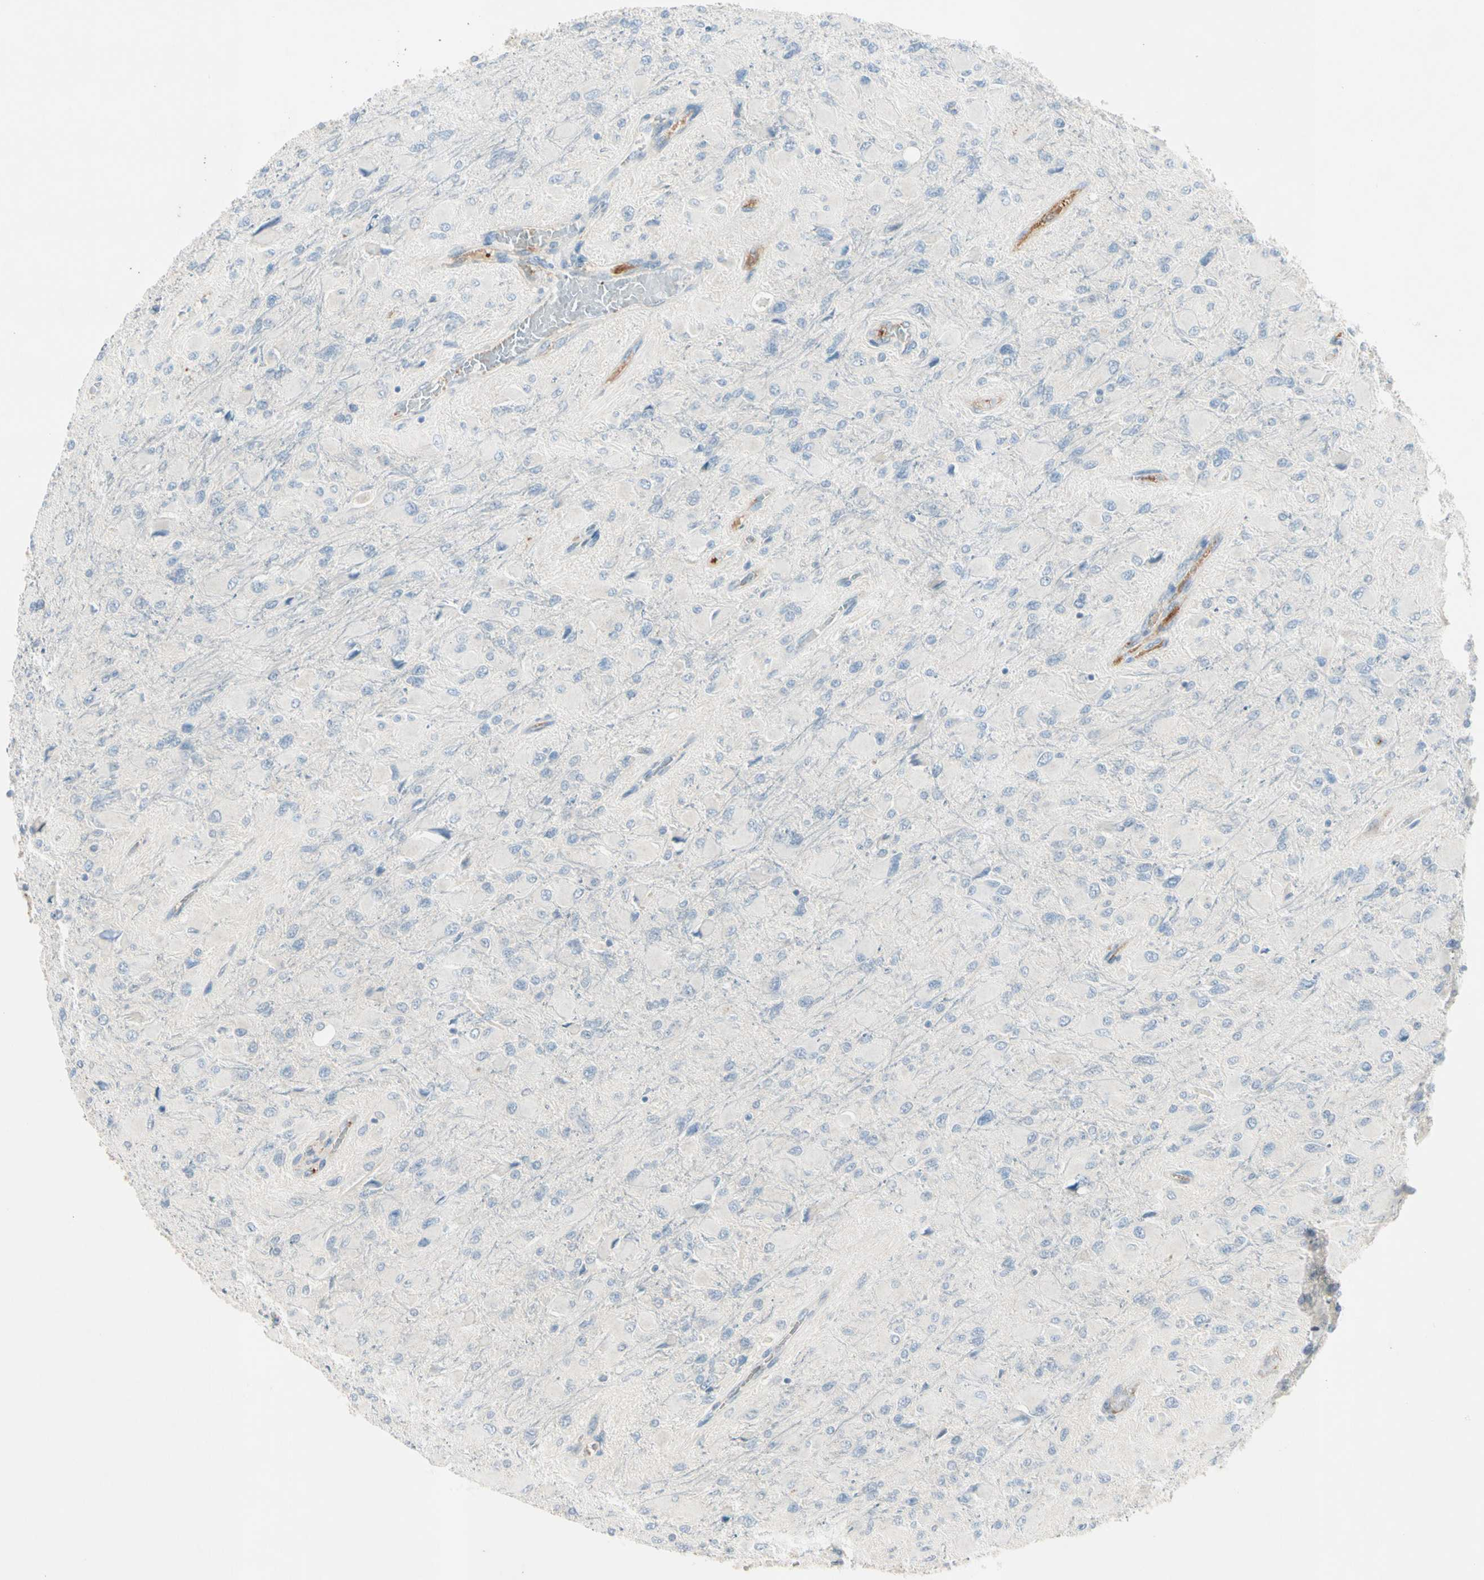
{"staining": {"intensity": "negative", "quantity": "none", "location": "none"}, "tissue": "glioma", "cell_type": "Tumor cells", "image_type": "cancer", "snomed": [{"axis": "morphology", "description": "Glioma, malignant, High grade"}, {"axis": "topography", "description": "Cerebral cortex"}], "caption": "Tumor cells are negative for protein expression in human malignant glioma (high-grade).", "gene": "SERPIND1", "patient": {"sex": "female", "age": 36}}